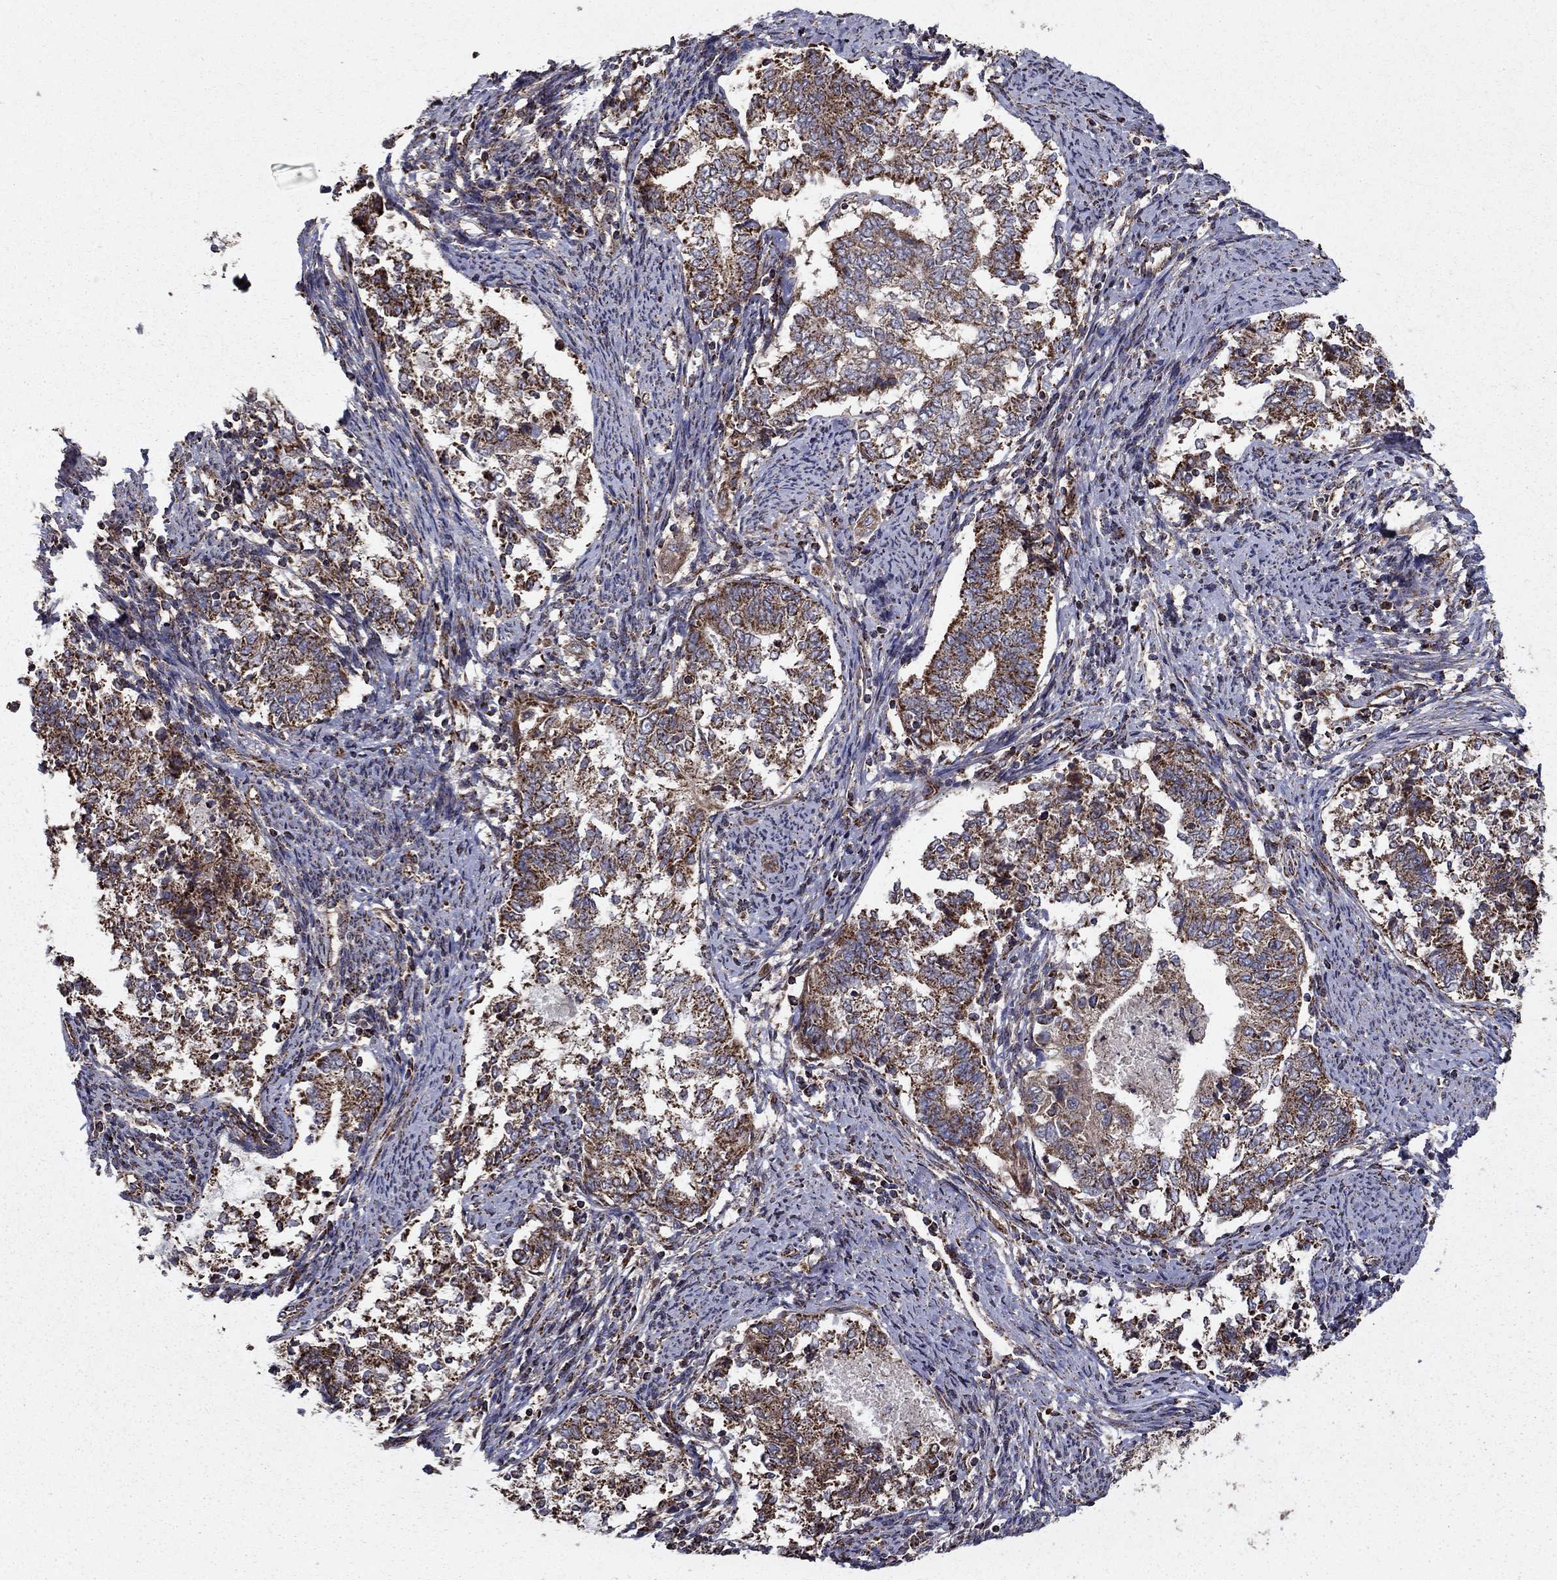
{"staining": {"intensity": "strong", "quantity": "25%-75%", "location": "cytoplasmic/membranous"}, "tissue": "endometrial cancer", "cell_type": "Tumor cells", "image_type": "cancer", "snomed": [{"axis": "morphology", "description": "Adenocarcinoma, NOS"}, {"axis": "topography", "description": "Endometrium"}], "caption": "Strong cytoplasmic/membranous staining for a protein is identified in about 25%-75% of tumor cells of adenocarcinoma (endometrial) using immunohistochemistry (IHC).", "gene": "NDUFS8", "patient": {"sex": "female", "age": 65}}